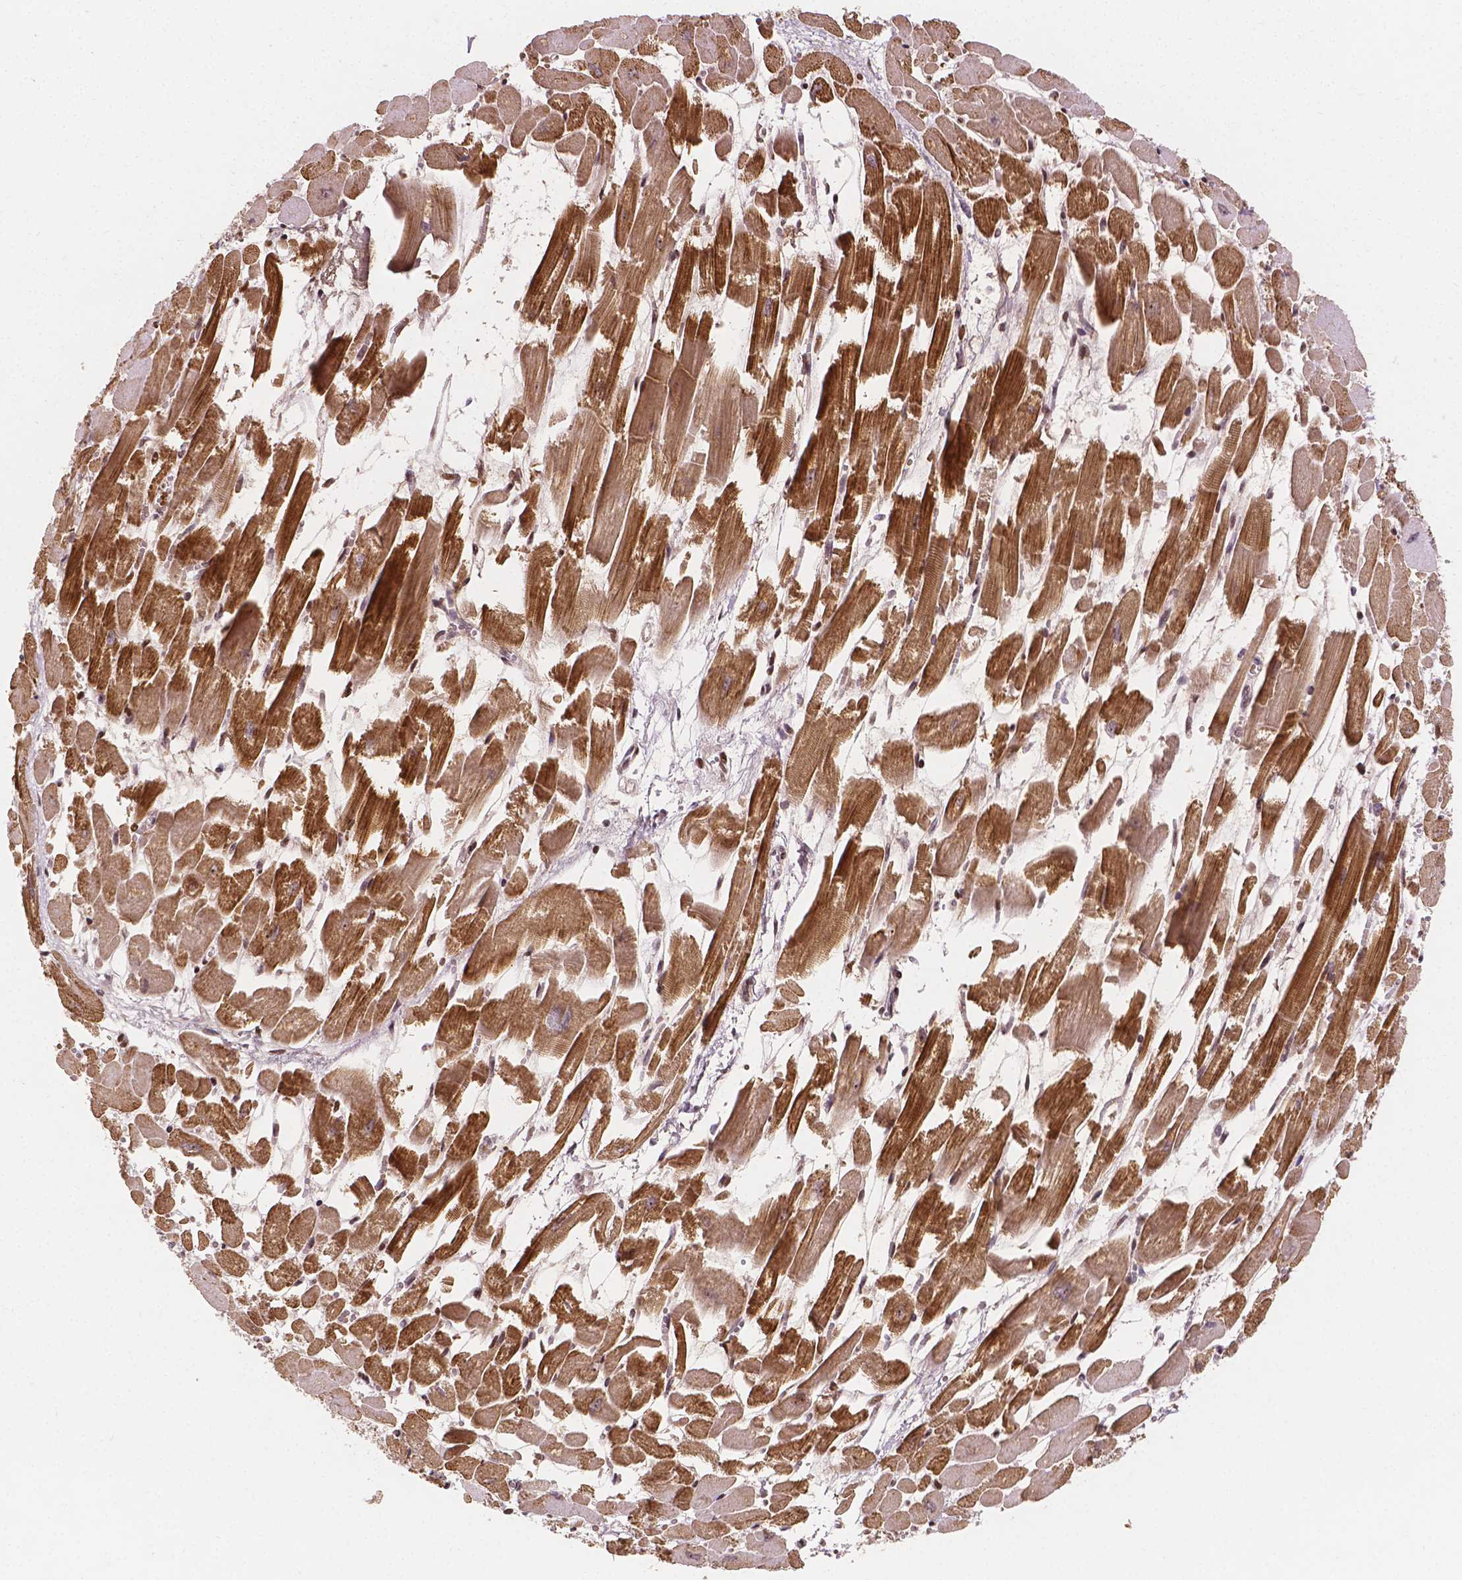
{"staining": {"intensity": "strong", "quantity": ">75%", "location": "cytoplasmic/membranous"}, "tissue": "heart muscle", "cell_type": "Cardiomyocytes", "image_type": "normal", "snomed": [{"axis": "morphology", "description": "Normal tissue, NOS"}, {"axis": "topography", "description": "Heart"}], "caption": "Protein staining of unremarkable heart muscle demonstrates strong cytoplasmic/membranous expression in about >75% of cardiomyocytes.", "gene": "PTPN18", "patient": {"sex": "female", "age": 52}}